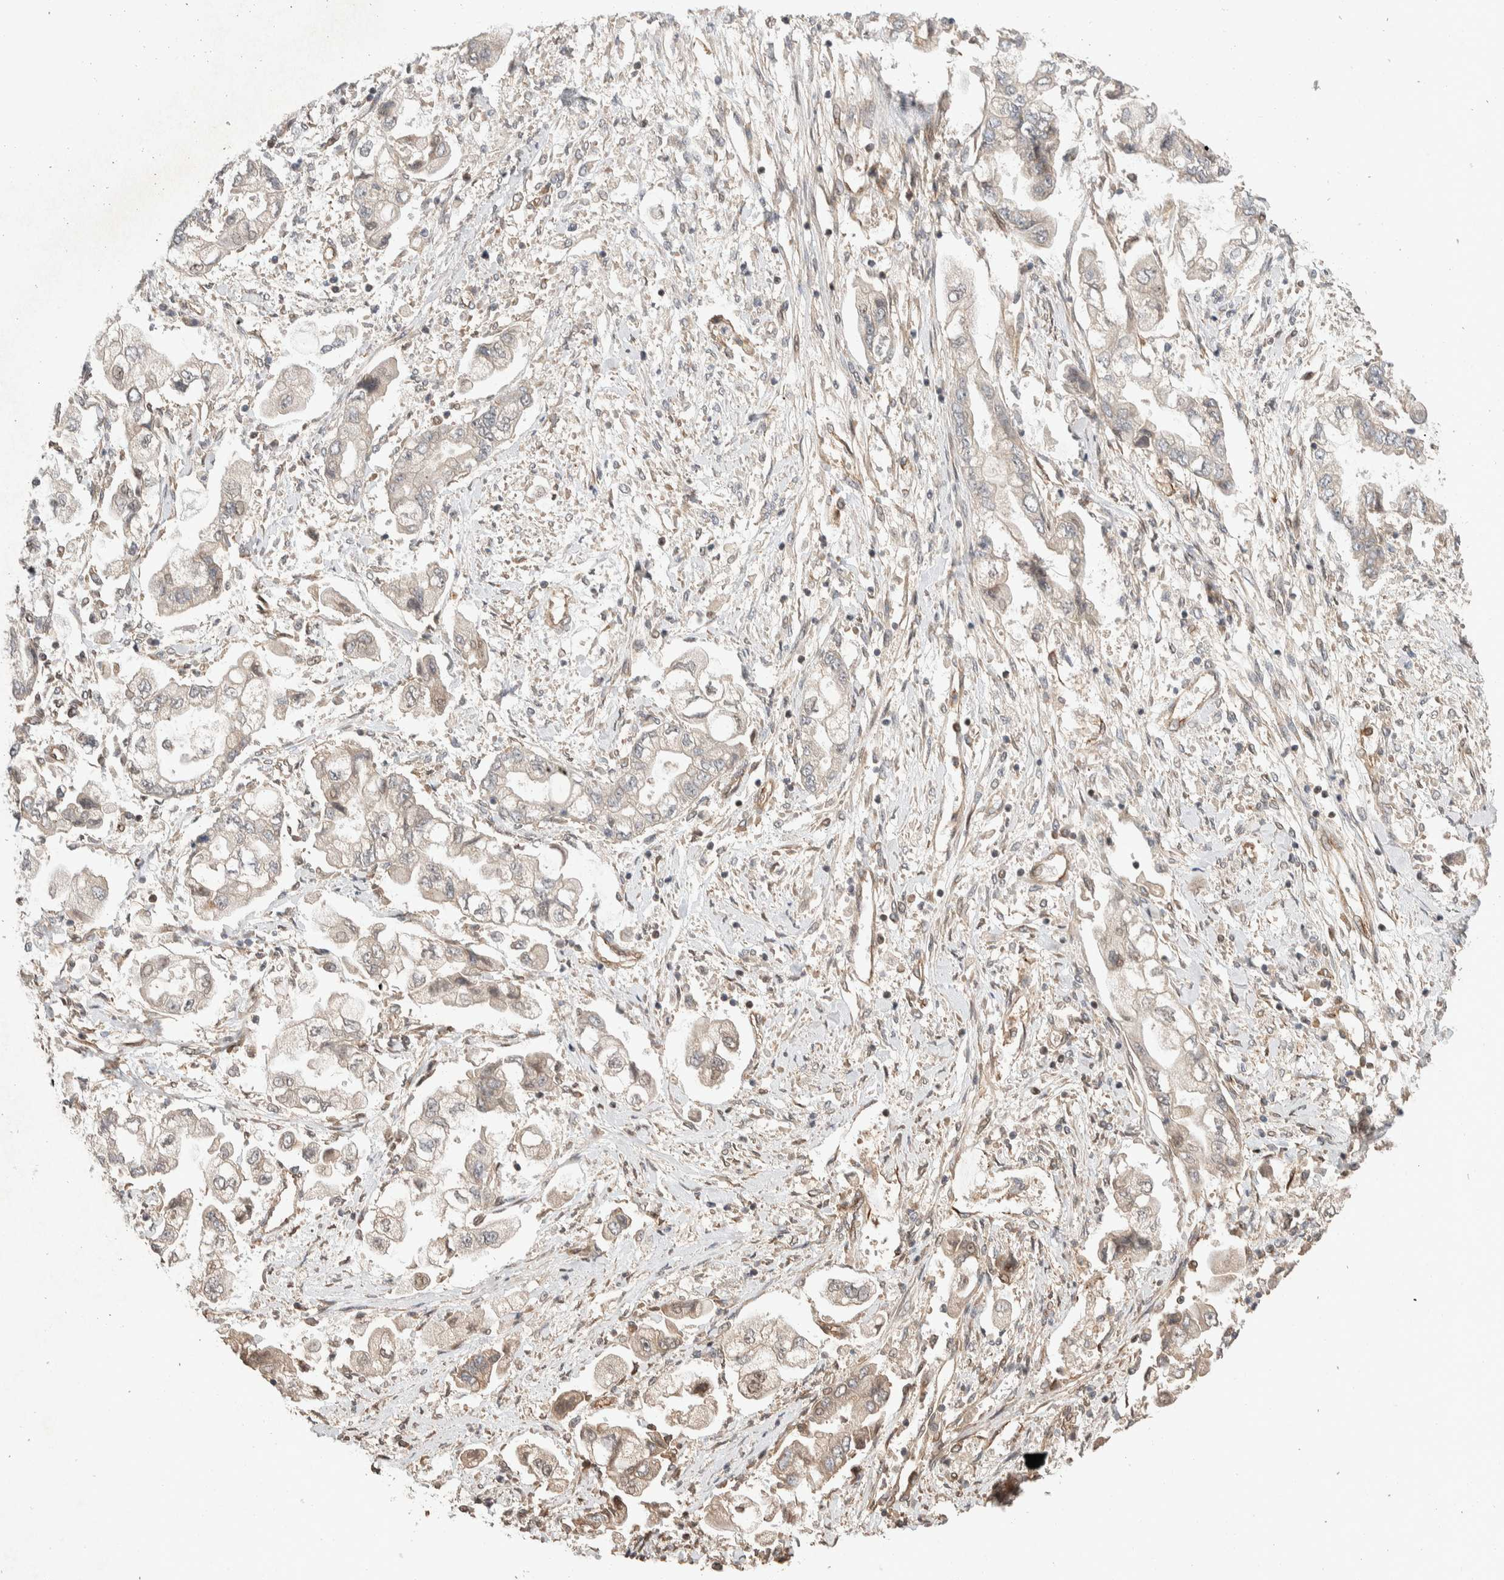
{"staining": {"intensity": "weak", "quantity": "25%-75%", "location": "cytoplasmic/membranous,nuclear"}, "tissue": "stomach cancer", "cell_type": "Tumor cells", "image_type": "cancer", "snomed": [{"axis": "morphology", "description": "Normal tissue, NOS"}, {"axis": "morphology", "description": "Adenocarcinoma, NOS"}, {"axis": "topography", "description": "Stomach"}], "caption": "Immunohistochemistry (IHC) (DAB (3,3'-diaminobenzidine)) staining of human stomach cancer (adenocarcinoma) shows weak cytoplasmic/membranous and nuclear protein positivity in about 25%-75% of tumor cells. (DAB = brown stain, brightfield microscopy at high magnification).", "gene": "ERC1", "patient": {"sex": "male", "age": 62}}